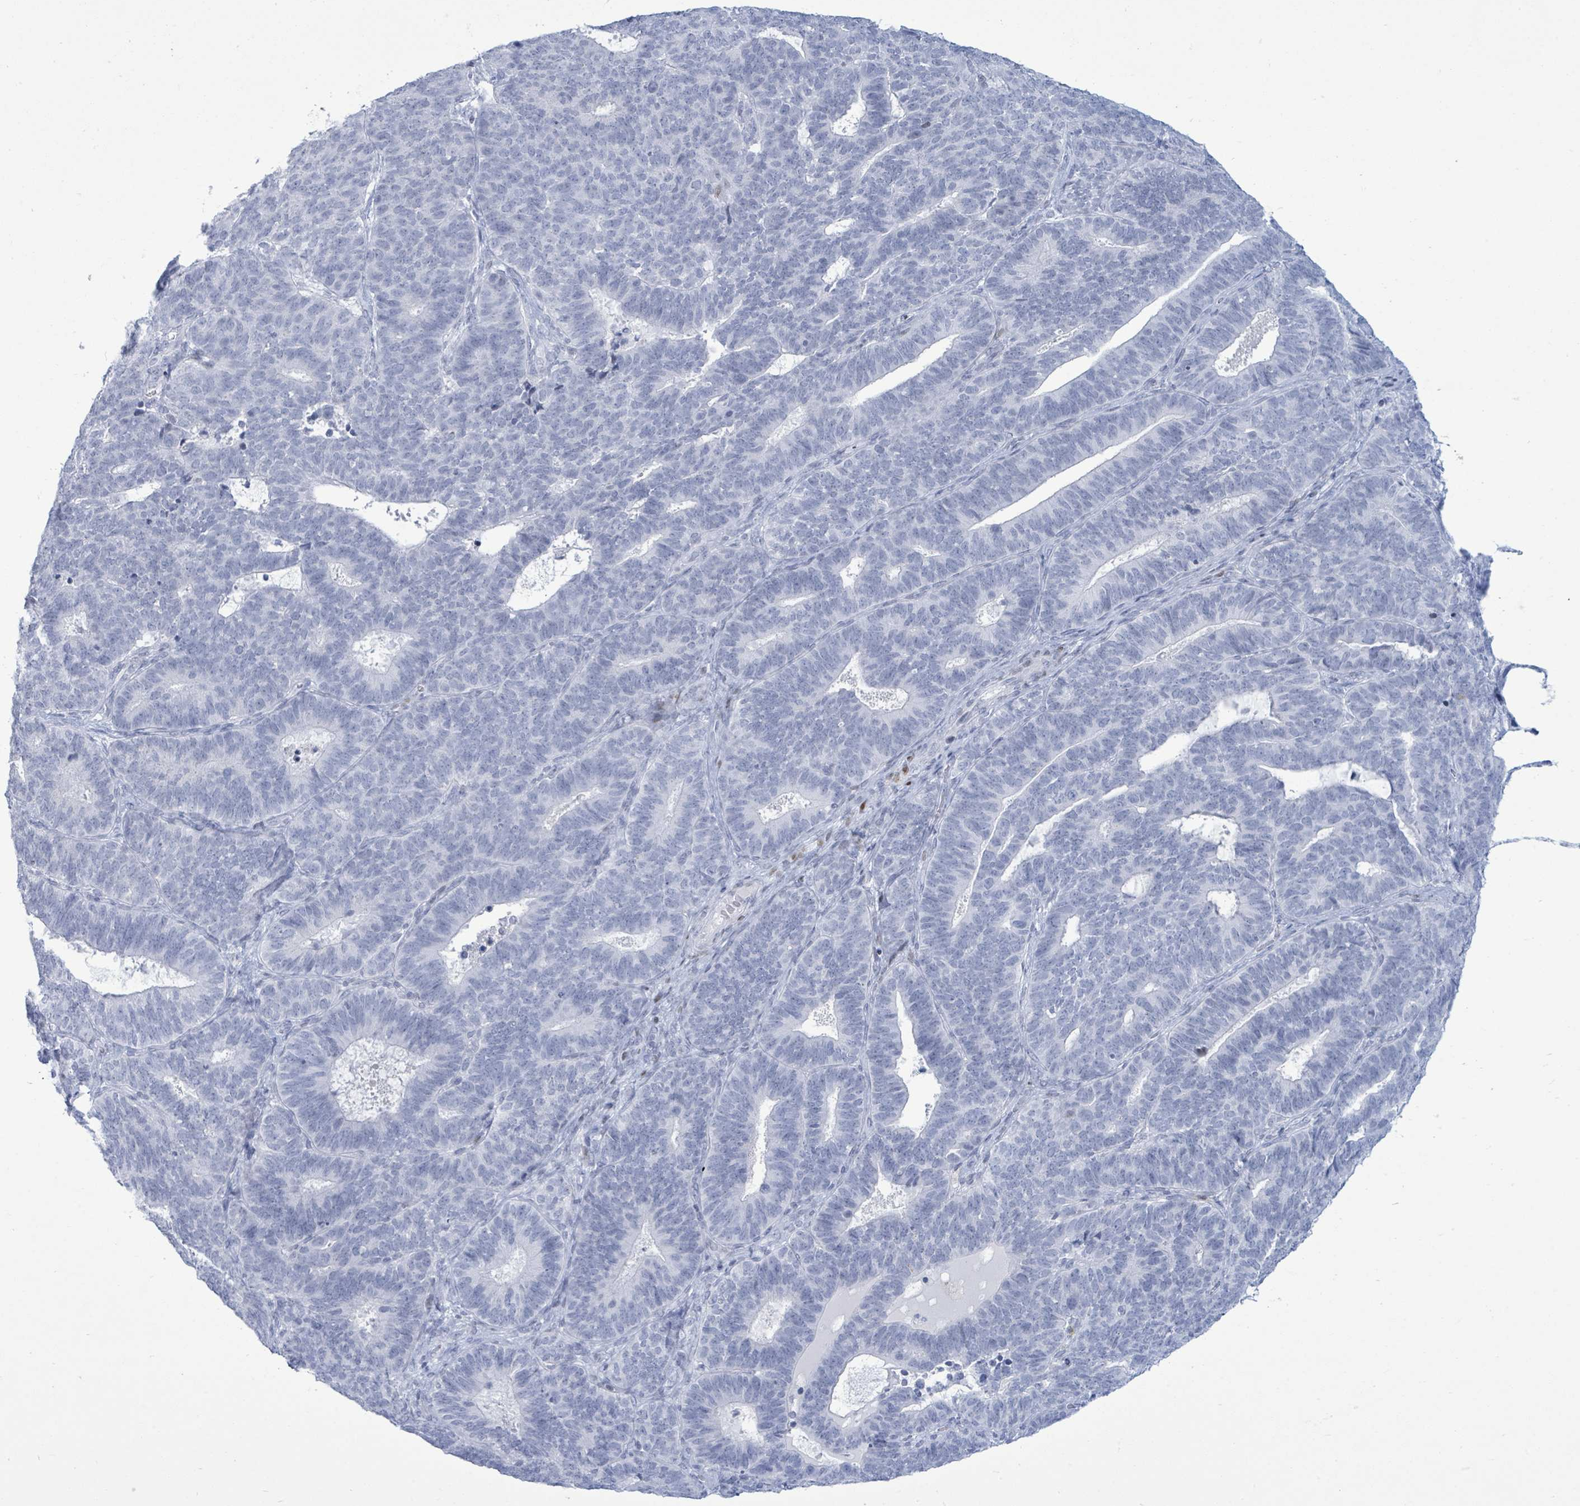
{"staining": {"intensity": "negative", "quantity": "none", "location": "none"}, "tissue": "endometrial cancer", "cell_type": "Tumor cells", "image_type": "cancer", "snomed": [{"axis": "morphology", "description": "Adenocarcinoma, NOS"}, {"axis": "topography", "description": "Endometrium"}], "caption": "This is an immunohistochemistry (IHC) histopathology image of endometrial cancer. There is no expression in tumor cells.", "gene": "MALL", "patient": {"sex": "female", "age": 70}}